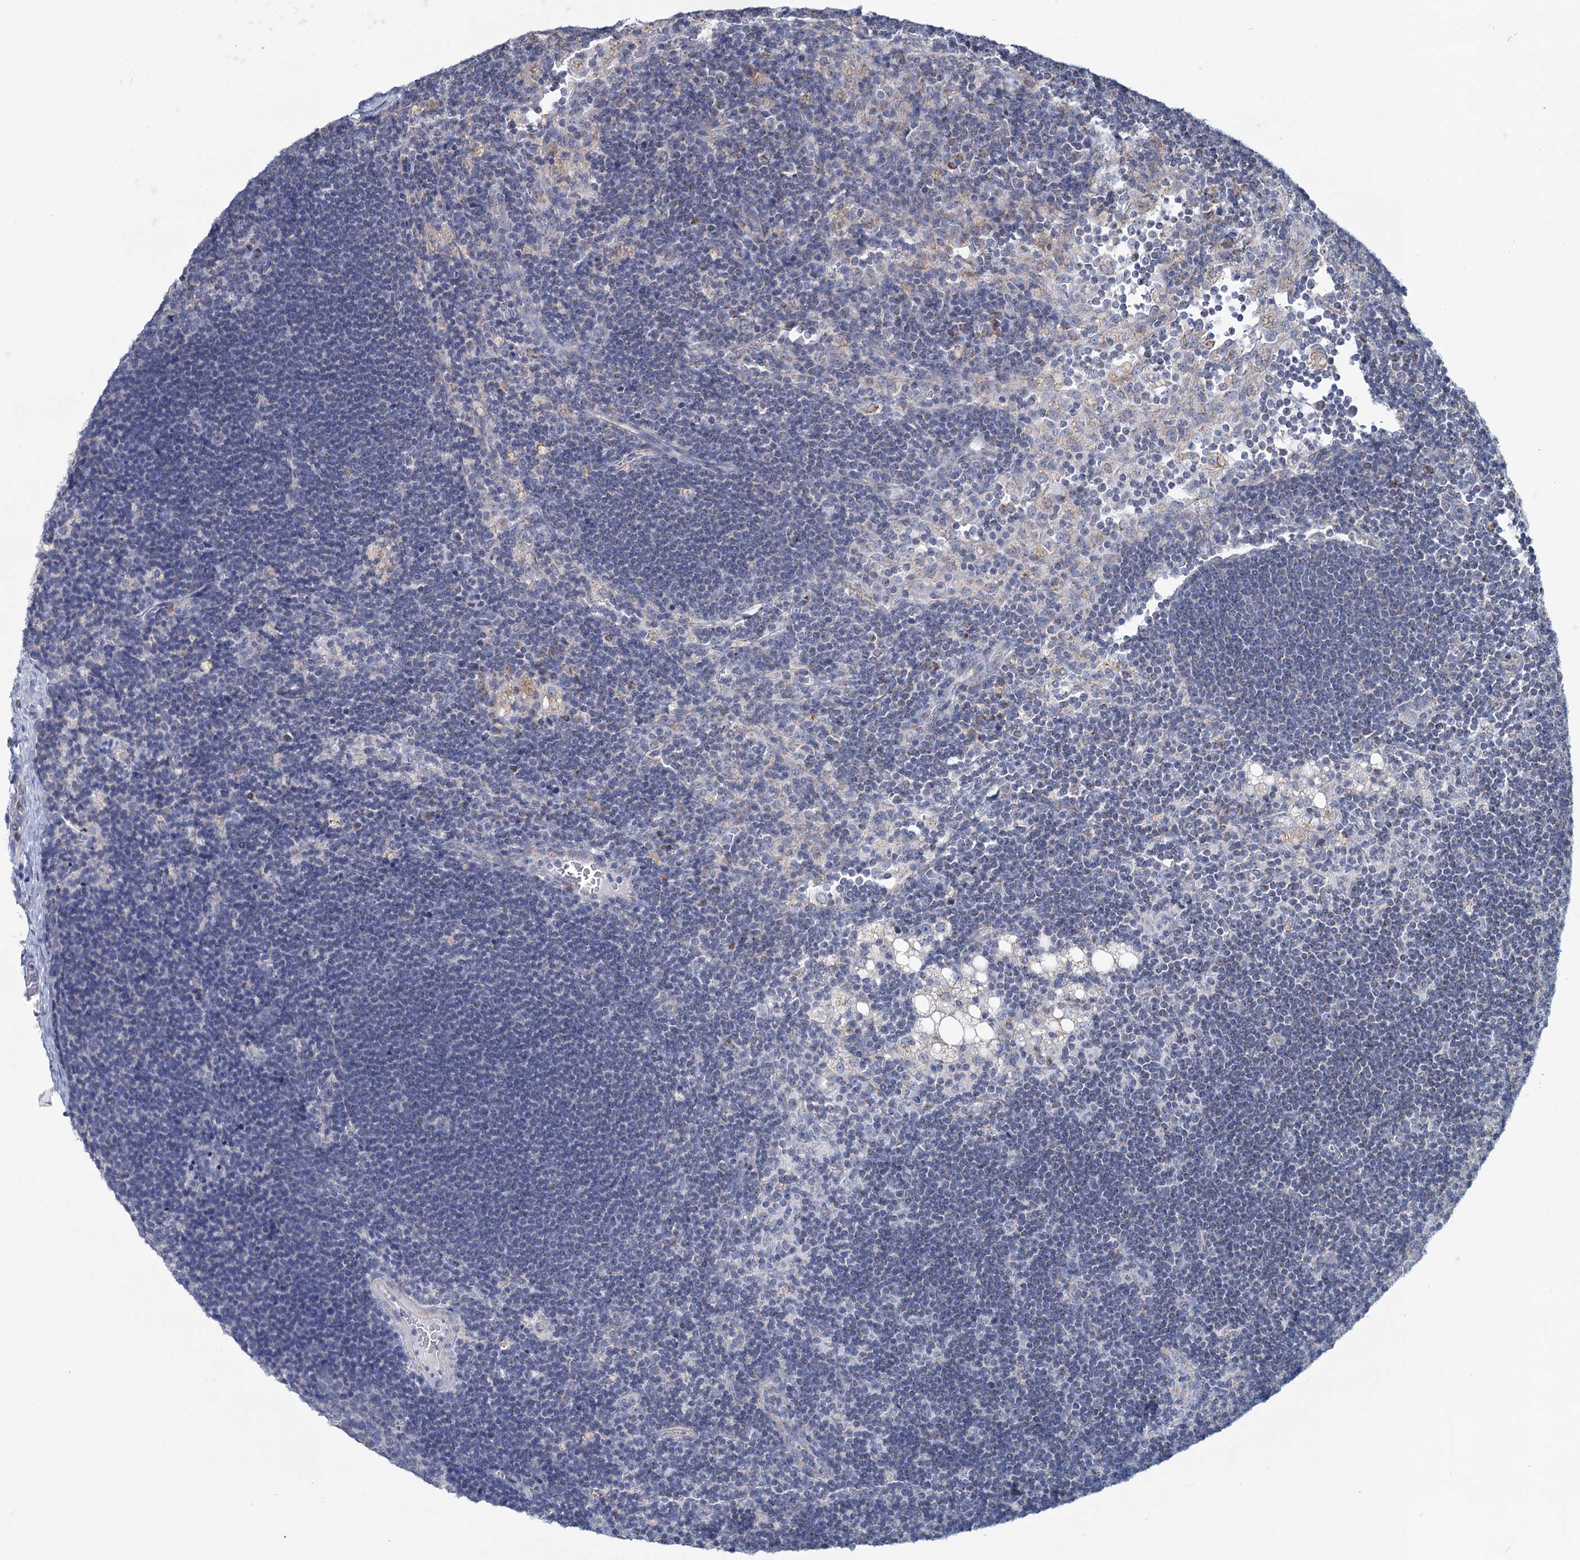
{"staining": {"intensity": "negative", "quantity": "none", "location": "none"}, "tissue": "lymph node", "cell_type": "Germinal center cells", "image_type": "normal", "snomed": [{"axis": "morphology", "description": "Normal tissue, NOS"}, {"axis": "topography", "description": "Lymph node"}], "caption": "High power microscopy photomicrograph of an immunohistochemistry (IHC) micrograph of benign lymph node, revealing no significant expression in germinal center cells. (DAB IHC with hematoxylin counter stain).", "gene": "NDUFC2", "patient": {"sex": "male", "age": 24}}